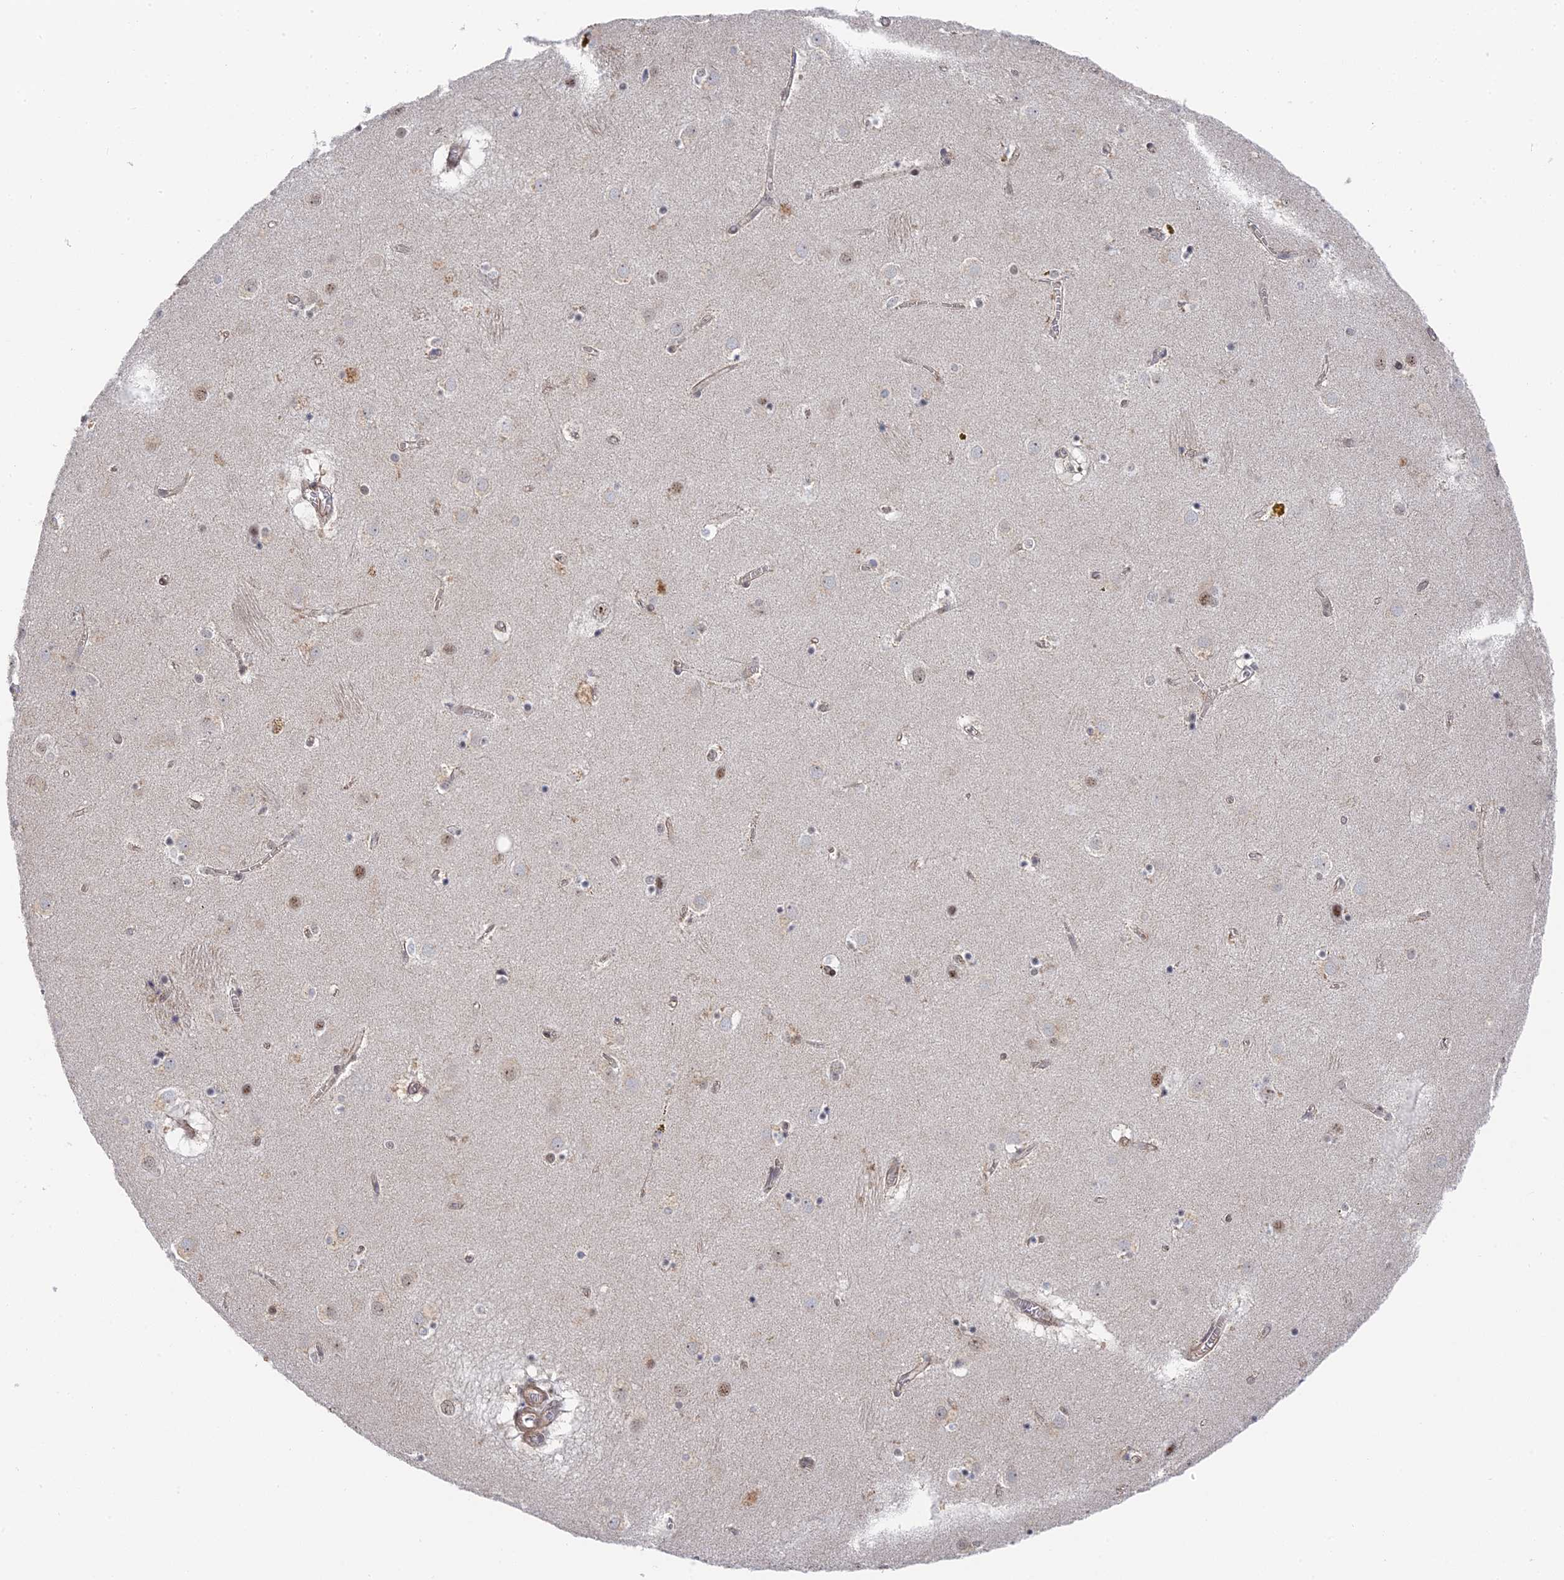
{"staining": {"intensity": "moderate", "quantity": "<25%", "location": "nuclear"}, "tissue": "caudate", "cell_type": "Glial cells", "image_type": "normal", "snomed": [{"axis": "morphology", "description": "Normal tissue, NOS"}, {"axis": "topography", "description": "Lateral ventricle wall"}], "caption": "Caudate stained for a protein (brown) demonstrates moderate nuclear positive positivity in about <25% of glial cells.", "gene": "CFAP92", "patient": {"sex": "male", "age": 70}}